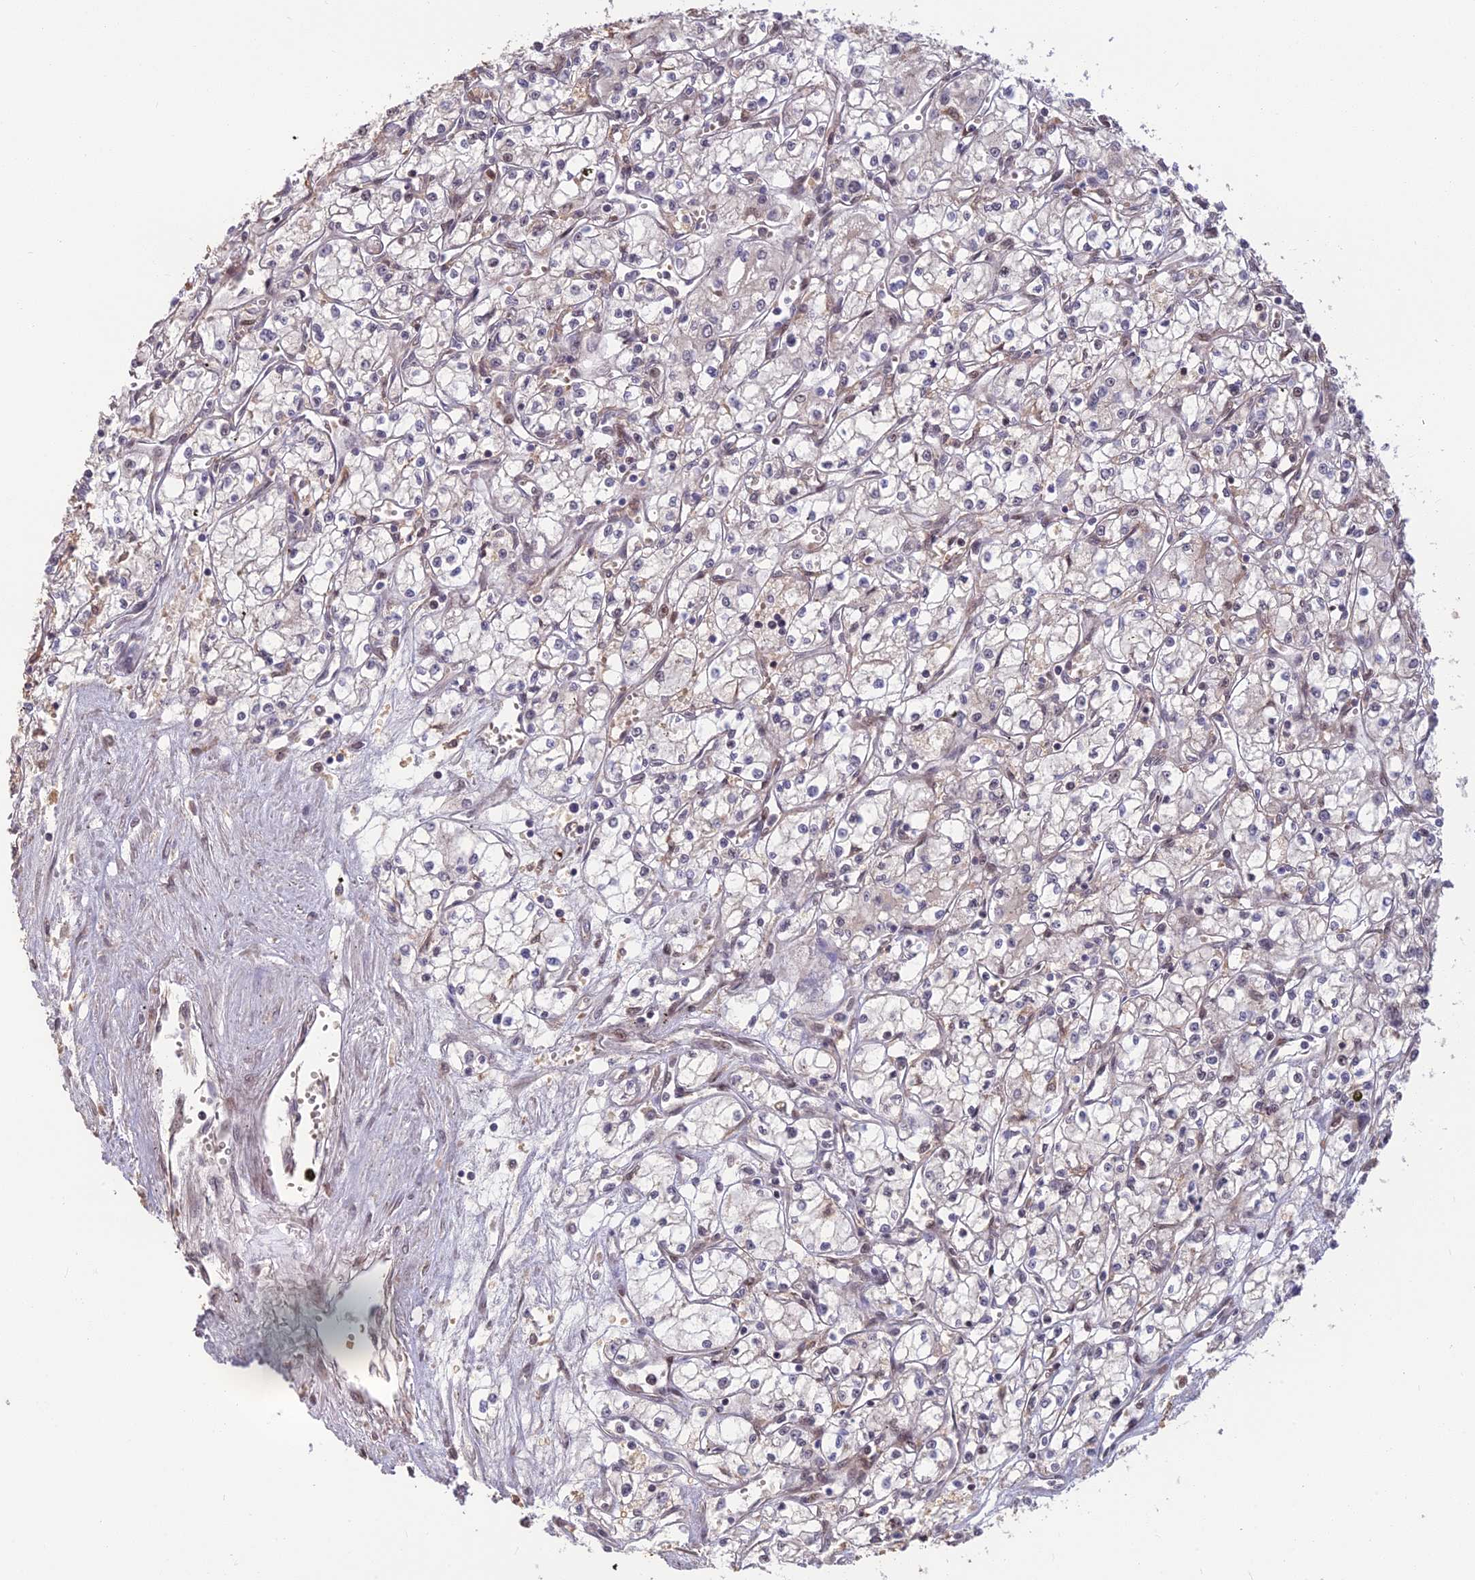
{"staining": {"intensity": "negative", "quantity": "none", "location": "none"}, "tissue": "renal cancer", "cell_type": "Tumor cells", "image_type": "cancer", "snomed": [{"axis": "morphology", "description": "Adenocarcinoma, NOS"}, {"axis": "topography", "description": "Kidney"}], "caption": "Immunohistochemical staining of renal cancer reveals no significant staining in tumor cells.", "gene": "UFSP2", "patient": {"sex": "male", "age": 59}}